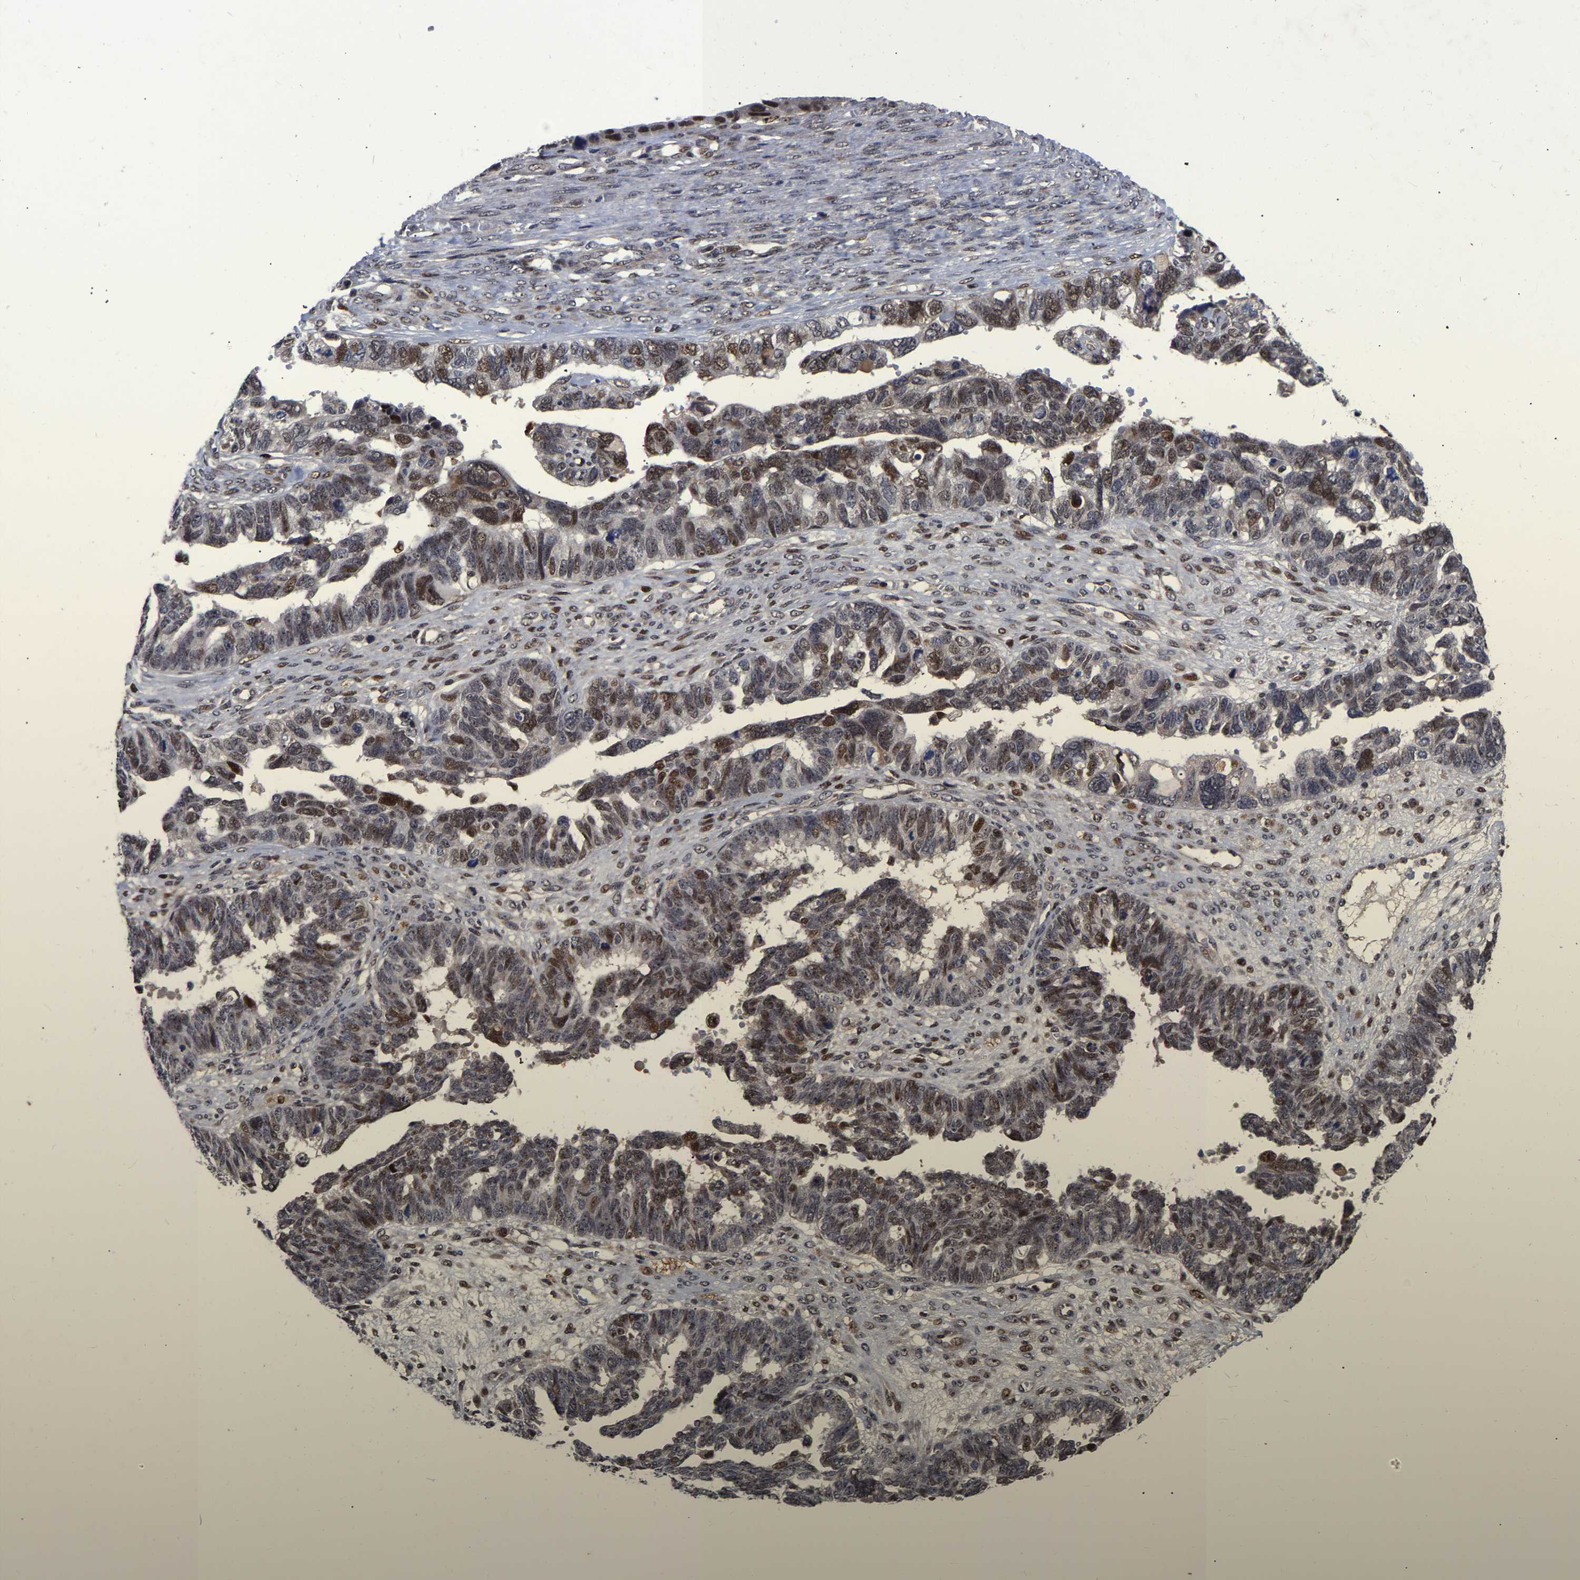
{"staining": {"intensity": "moderate", "quantity": ">75%", "location": "nuclear"}, "tissue": "ovarian cancer", "cell_type": "Tumor cells", "image_type": "cancer", "snomed": [{"axis": "morphology", "description": "Cystadenocarcinoma, serous, NOS"}, {"axis": "topography", "description": "Ovary"}], "caption": "Brown immunohistochemical staining in human ovarian serous cystadenocarcinoma shows moderate nuclear expression in about >75% of tumor cells.", "gene": "JUNB", "patient": {"sex": "female", "age": 79}}